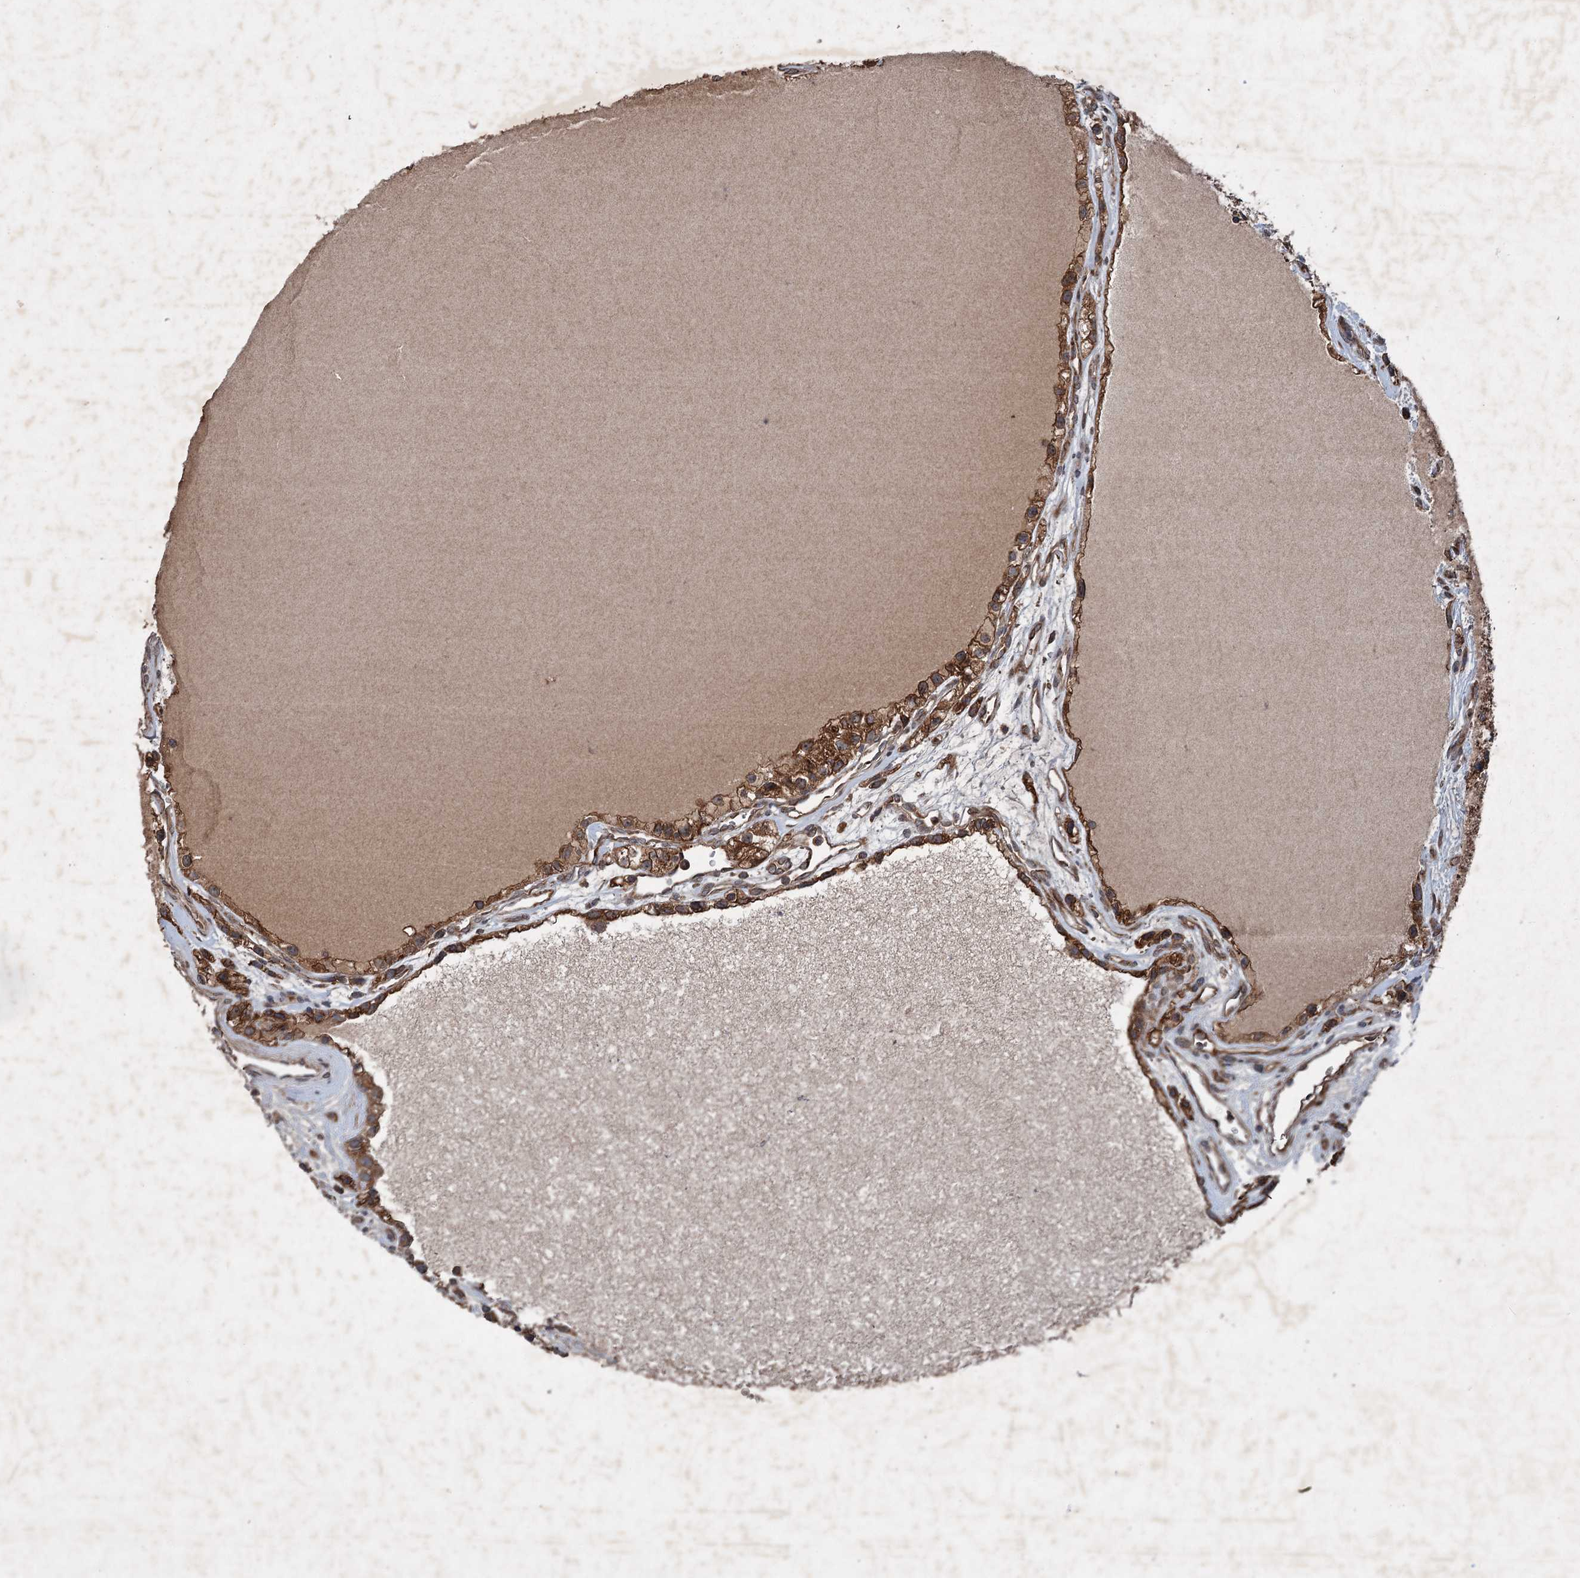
{"staining": {"intensity": "strong", "quantity": ">75%", "location": "cytoplasmic/membranous"}, "tissue": "renal cancer", "cell_type": "Tumor cells", "image_type": "cancer", "snomed": [{"axis": "morphology", "description": "Adenocarcinoma, NOS"}, {"axis": "topography", "description": "Kidney"}], "caption": "A histopathology image of human renal adenocarcinoma stained for a protein demonstrates strong cytoplasmic/membranous brown staining in tumor cells.", "gene": "ALAS1", "patient": {"sex": "female", "age": 57}}